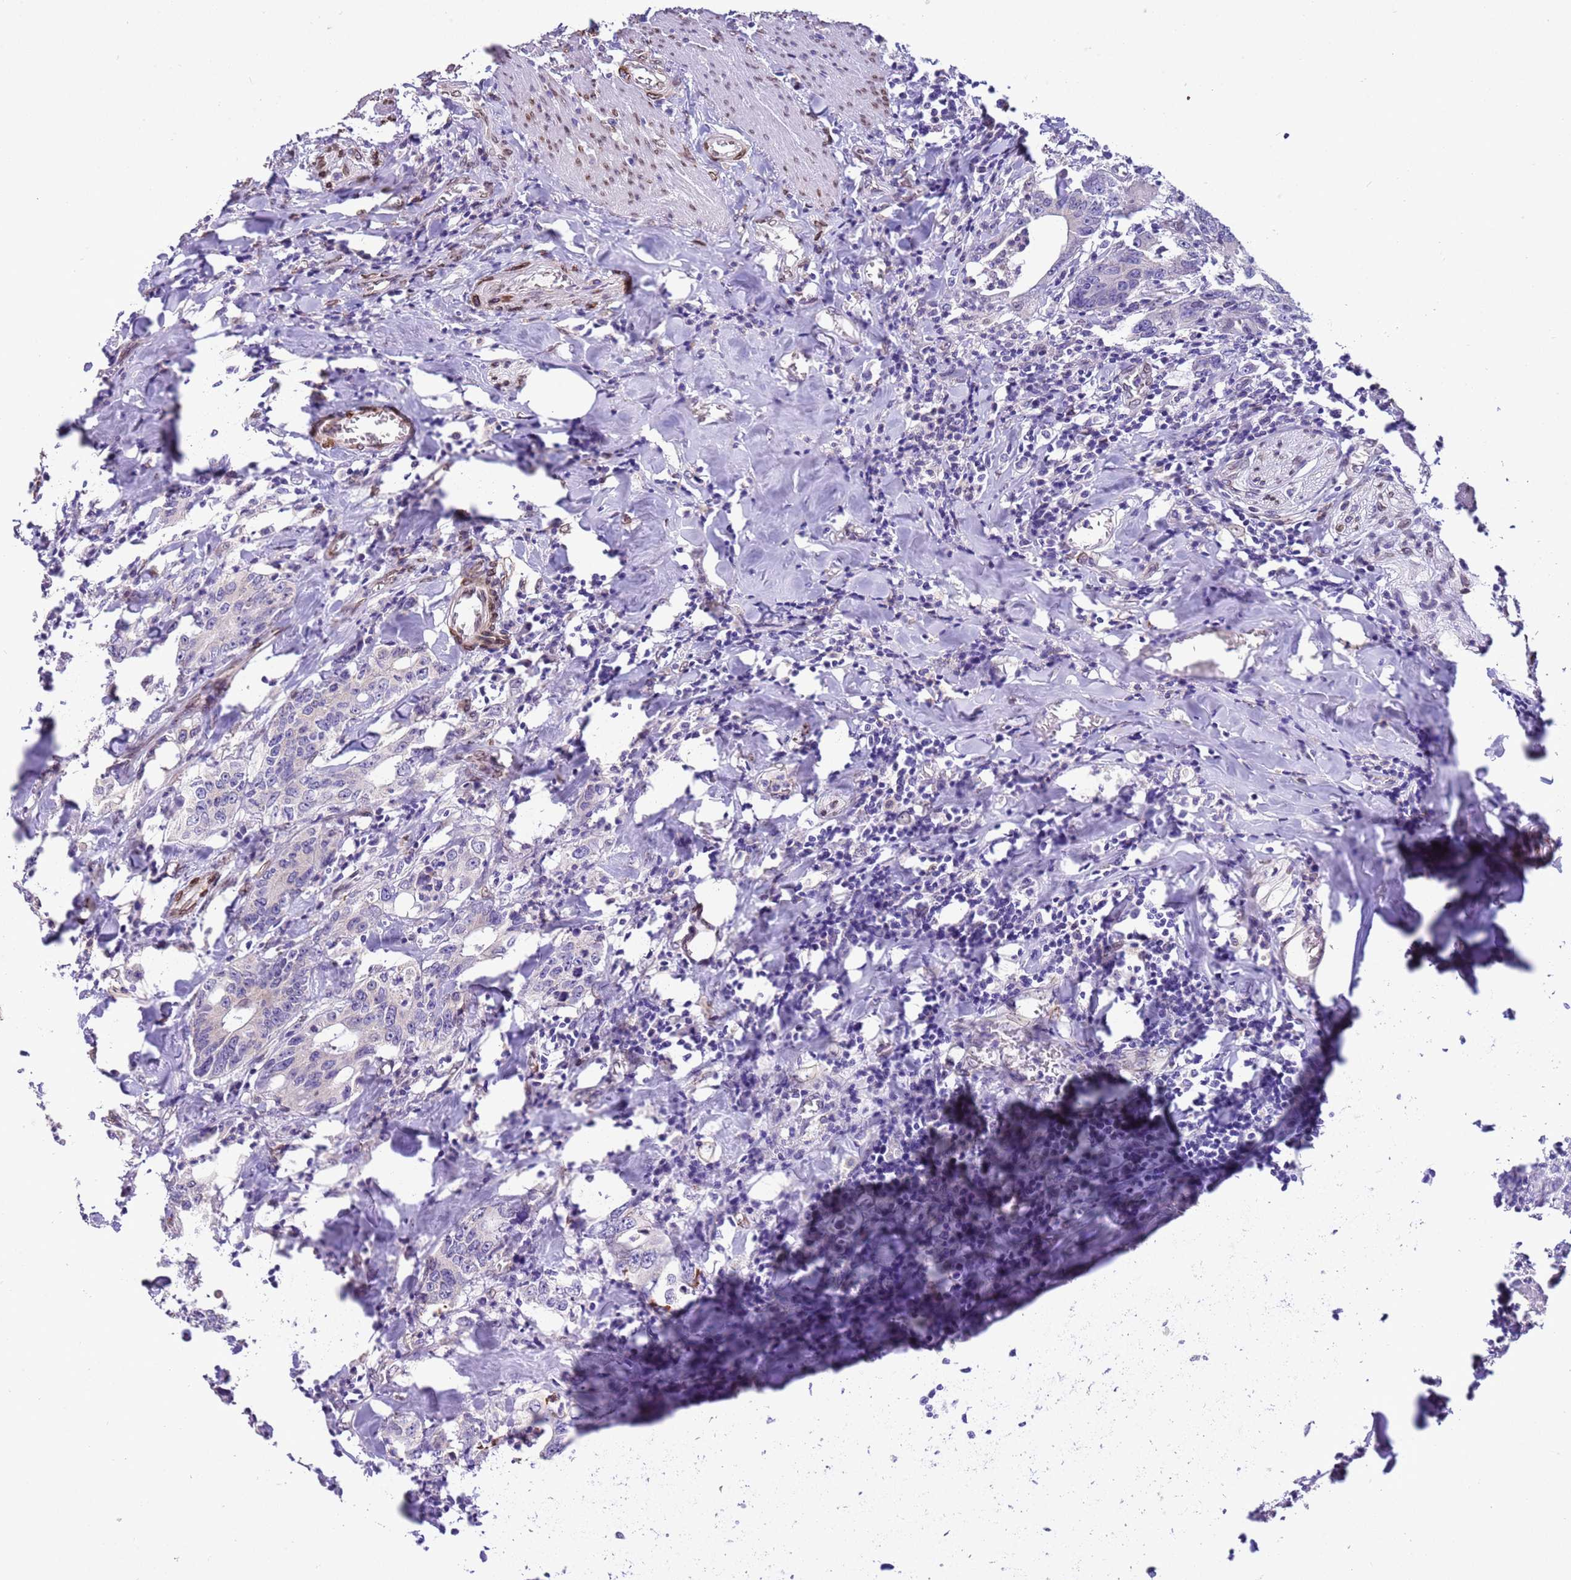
{"staining": {"intensity": "negative", "quantity": "none", "location": "none"}, "tissue": "colorectal cancer", "cell_type": "Tumor cells", "image_type": "cancer", "snomed": [{"axis": "morphology", "description": "Adenocarcinoma, NOS"}, {"axis": "topography", "description": "Colon"}], "caption": "A high-resolution micrograph shows immunohistochemistry (IHC) staining of adenocarcinoma (colorectal), which reveals no significant positivity in tumor cells.", "gene": "TMEM47", "patient": {"sex": "female", "age": 75}}